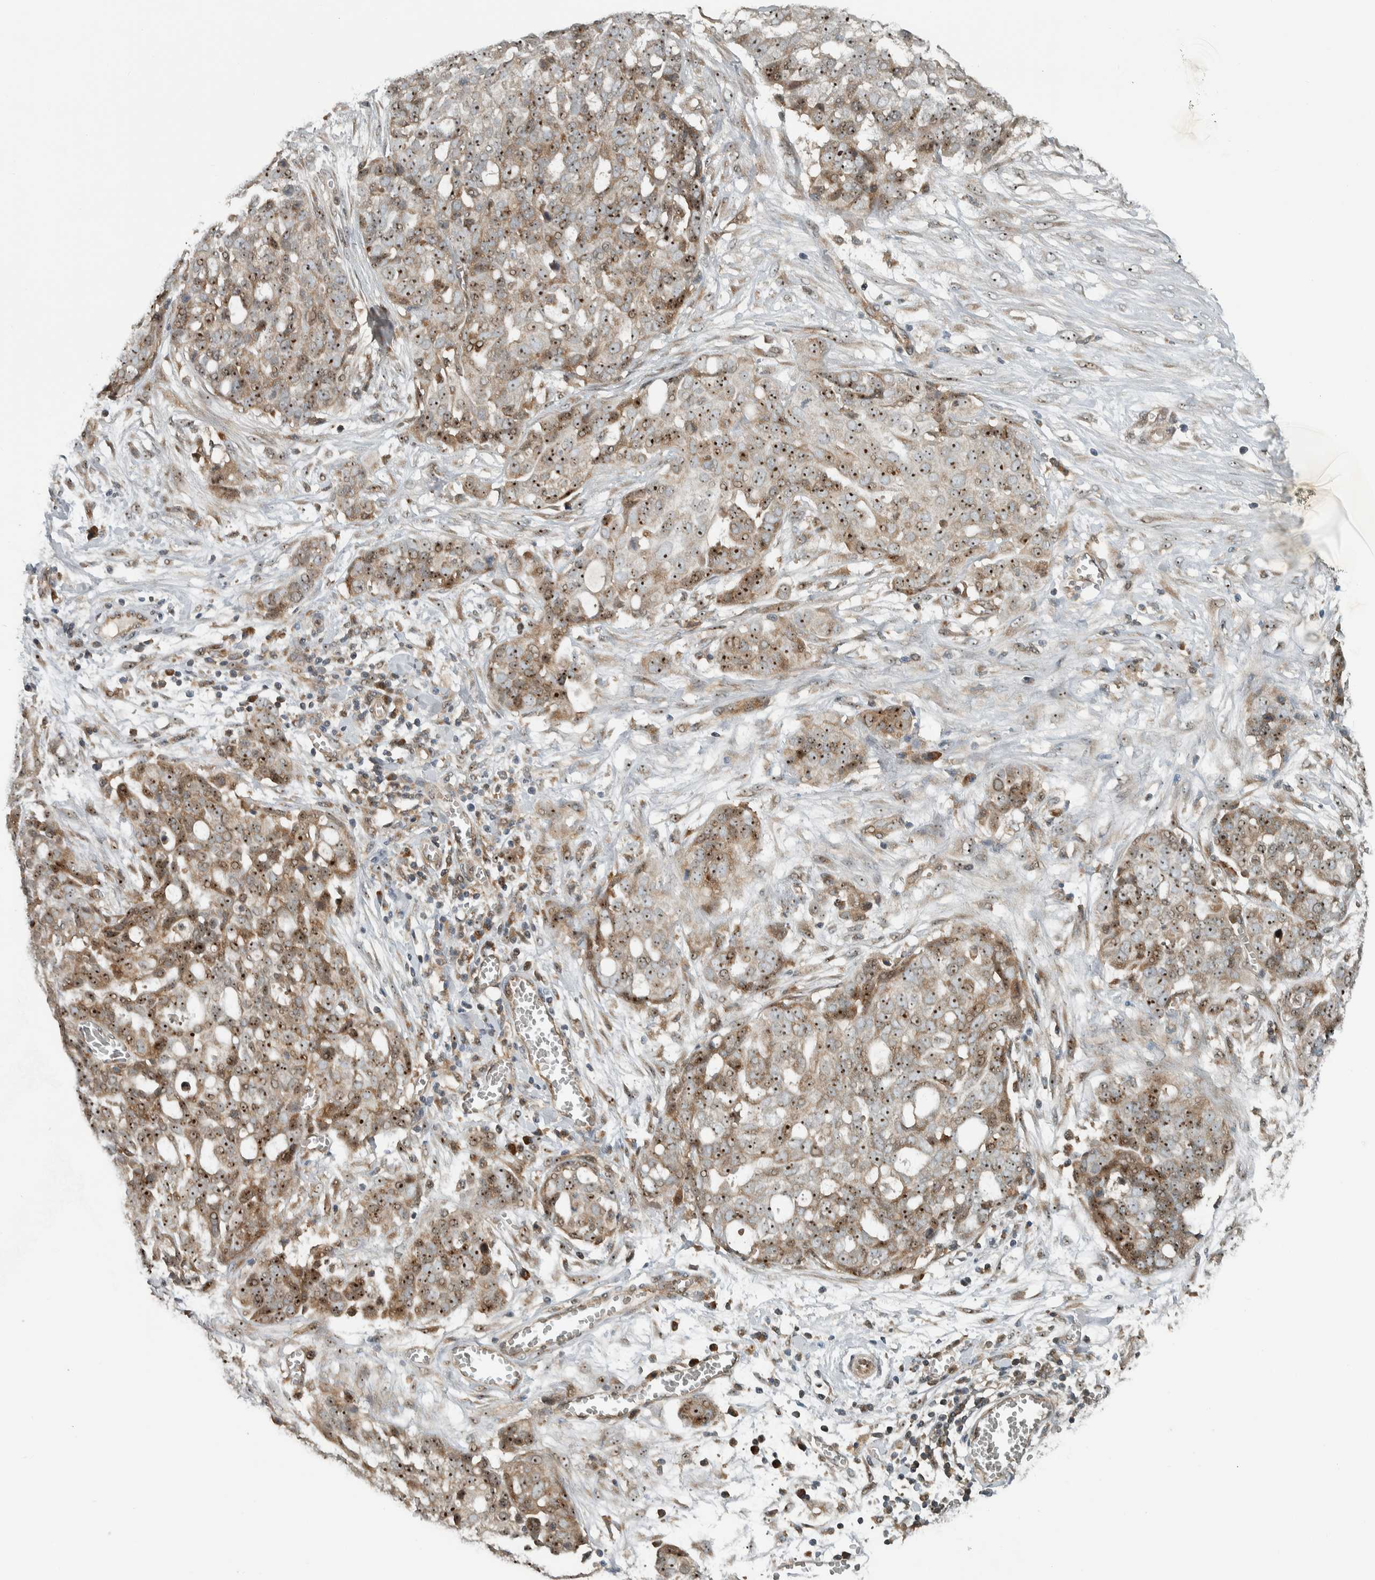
{"staining": {"intensity": "moderate", "quantity": ">75%", "location": "nuclear"}, "tissue": "ovarian cancer", "cell_type": "Tumor cells", "image_type": "cancer", "snomed": [{"axis": "morphology", "description": "Cystadenocarcinoma, serous, NOS"}, {"axis": "topography", "description": "Soft tissue"}, {"axis": "topography", "description": "Ovary"}], "caption": "Ovarian serous cystadenocarcinoma was stained to show a protein in brown. There is medium levels of moderate nuclear staining in approximately >75% of tumor cells.", "gene": "XPO5", "patient": {"sex": "female", "age": 57}}